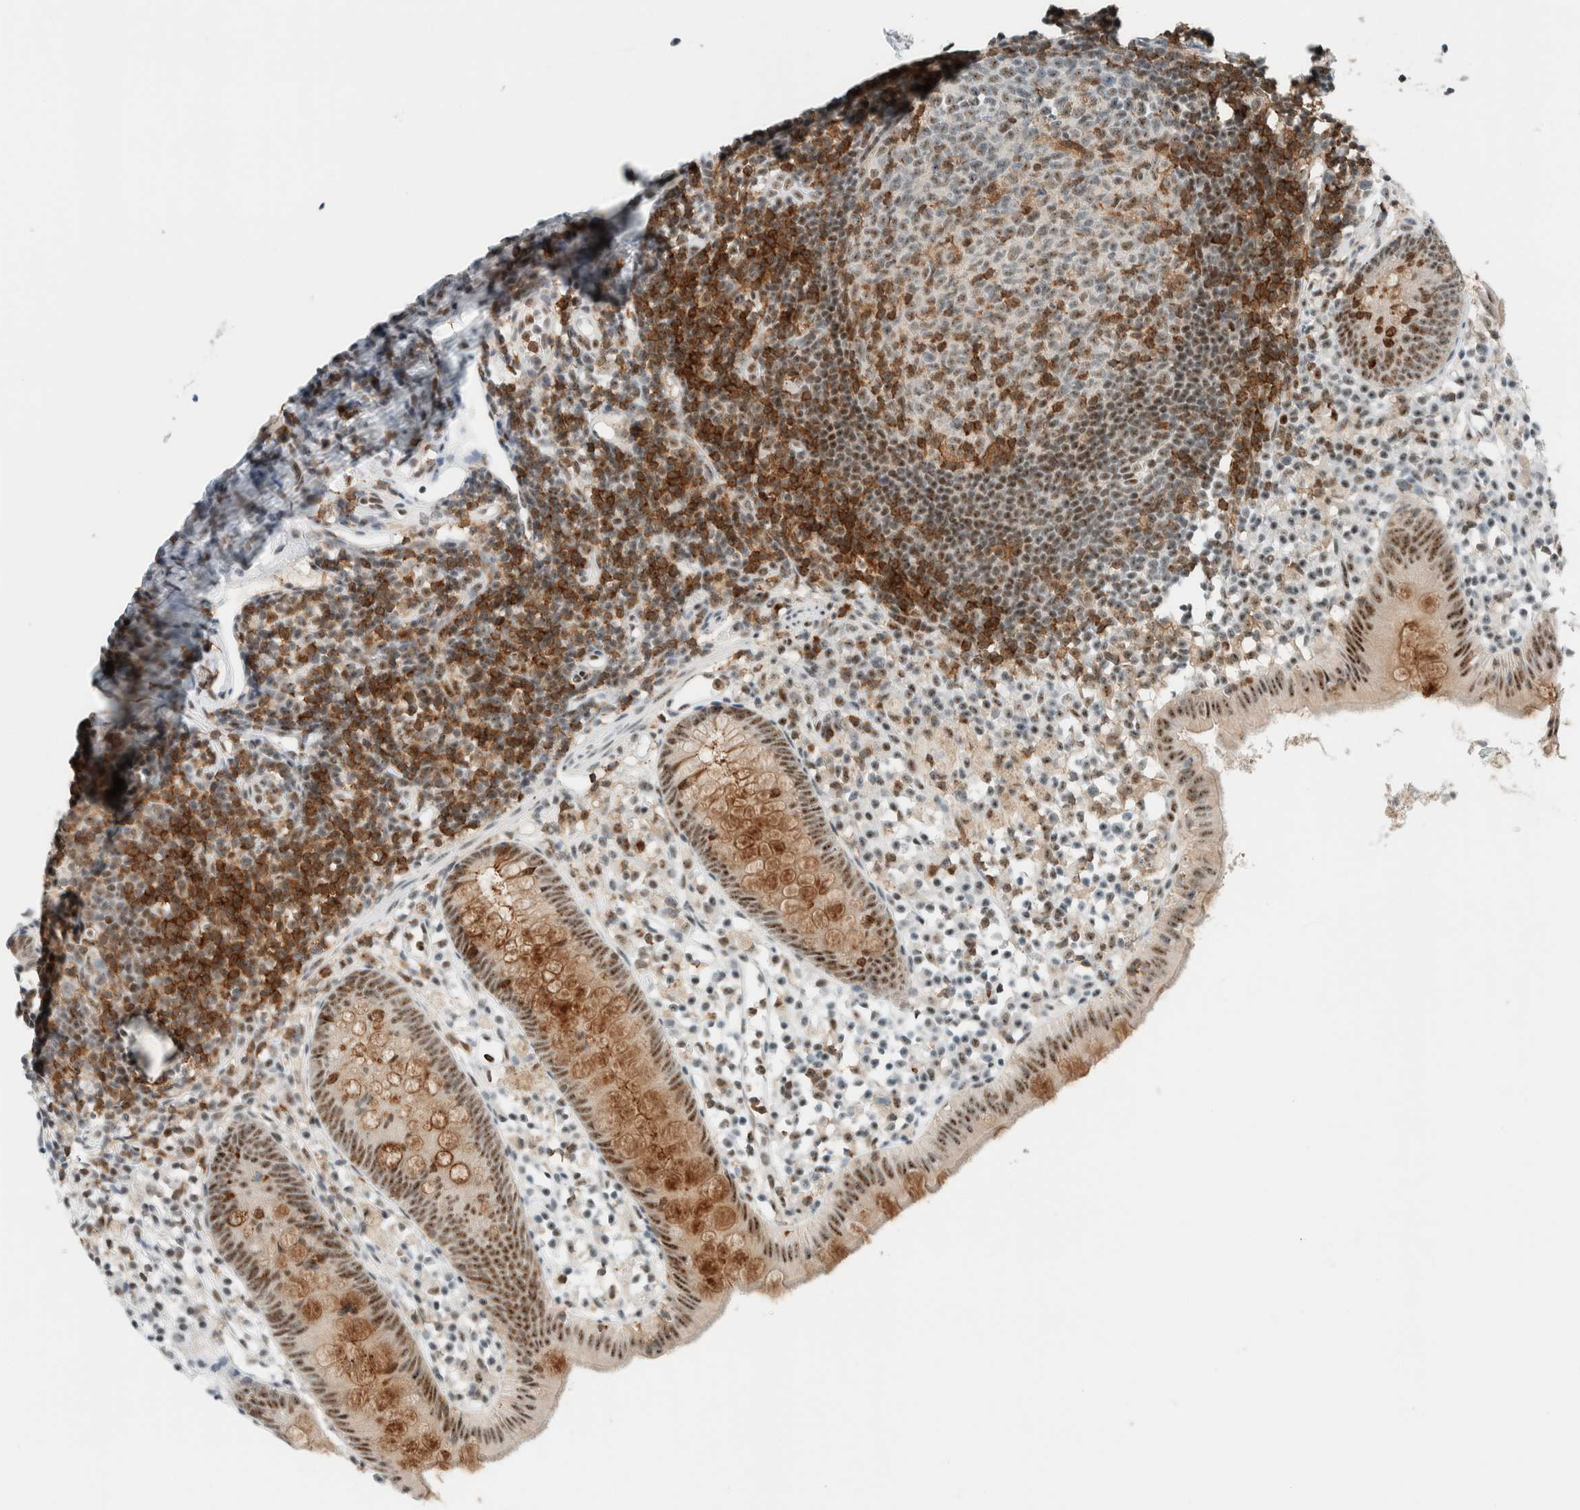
{"staining": {"intensity": "moderate", "quantity": ">75%", "location": "cytoplasmic/membranous,nuclear"}, "tissue": "appendix", "cell_type": "Glandular cells", "image_type": "normal", "snomed": [{"axis": "morphology", "description": "Normal tissue, NOS"}, {"axis": "topography", "description": "Appendix"}], "caption": "Benign appendix demonstrates moderate cytoplasmic/membranous,nuclear staining in about >75% of glandular cells (DAB IHC, brown staining for protein, blue staining for nuclei)..", "gene": "CYSRT1", "patient": {"sex": "female", "age": 20}}